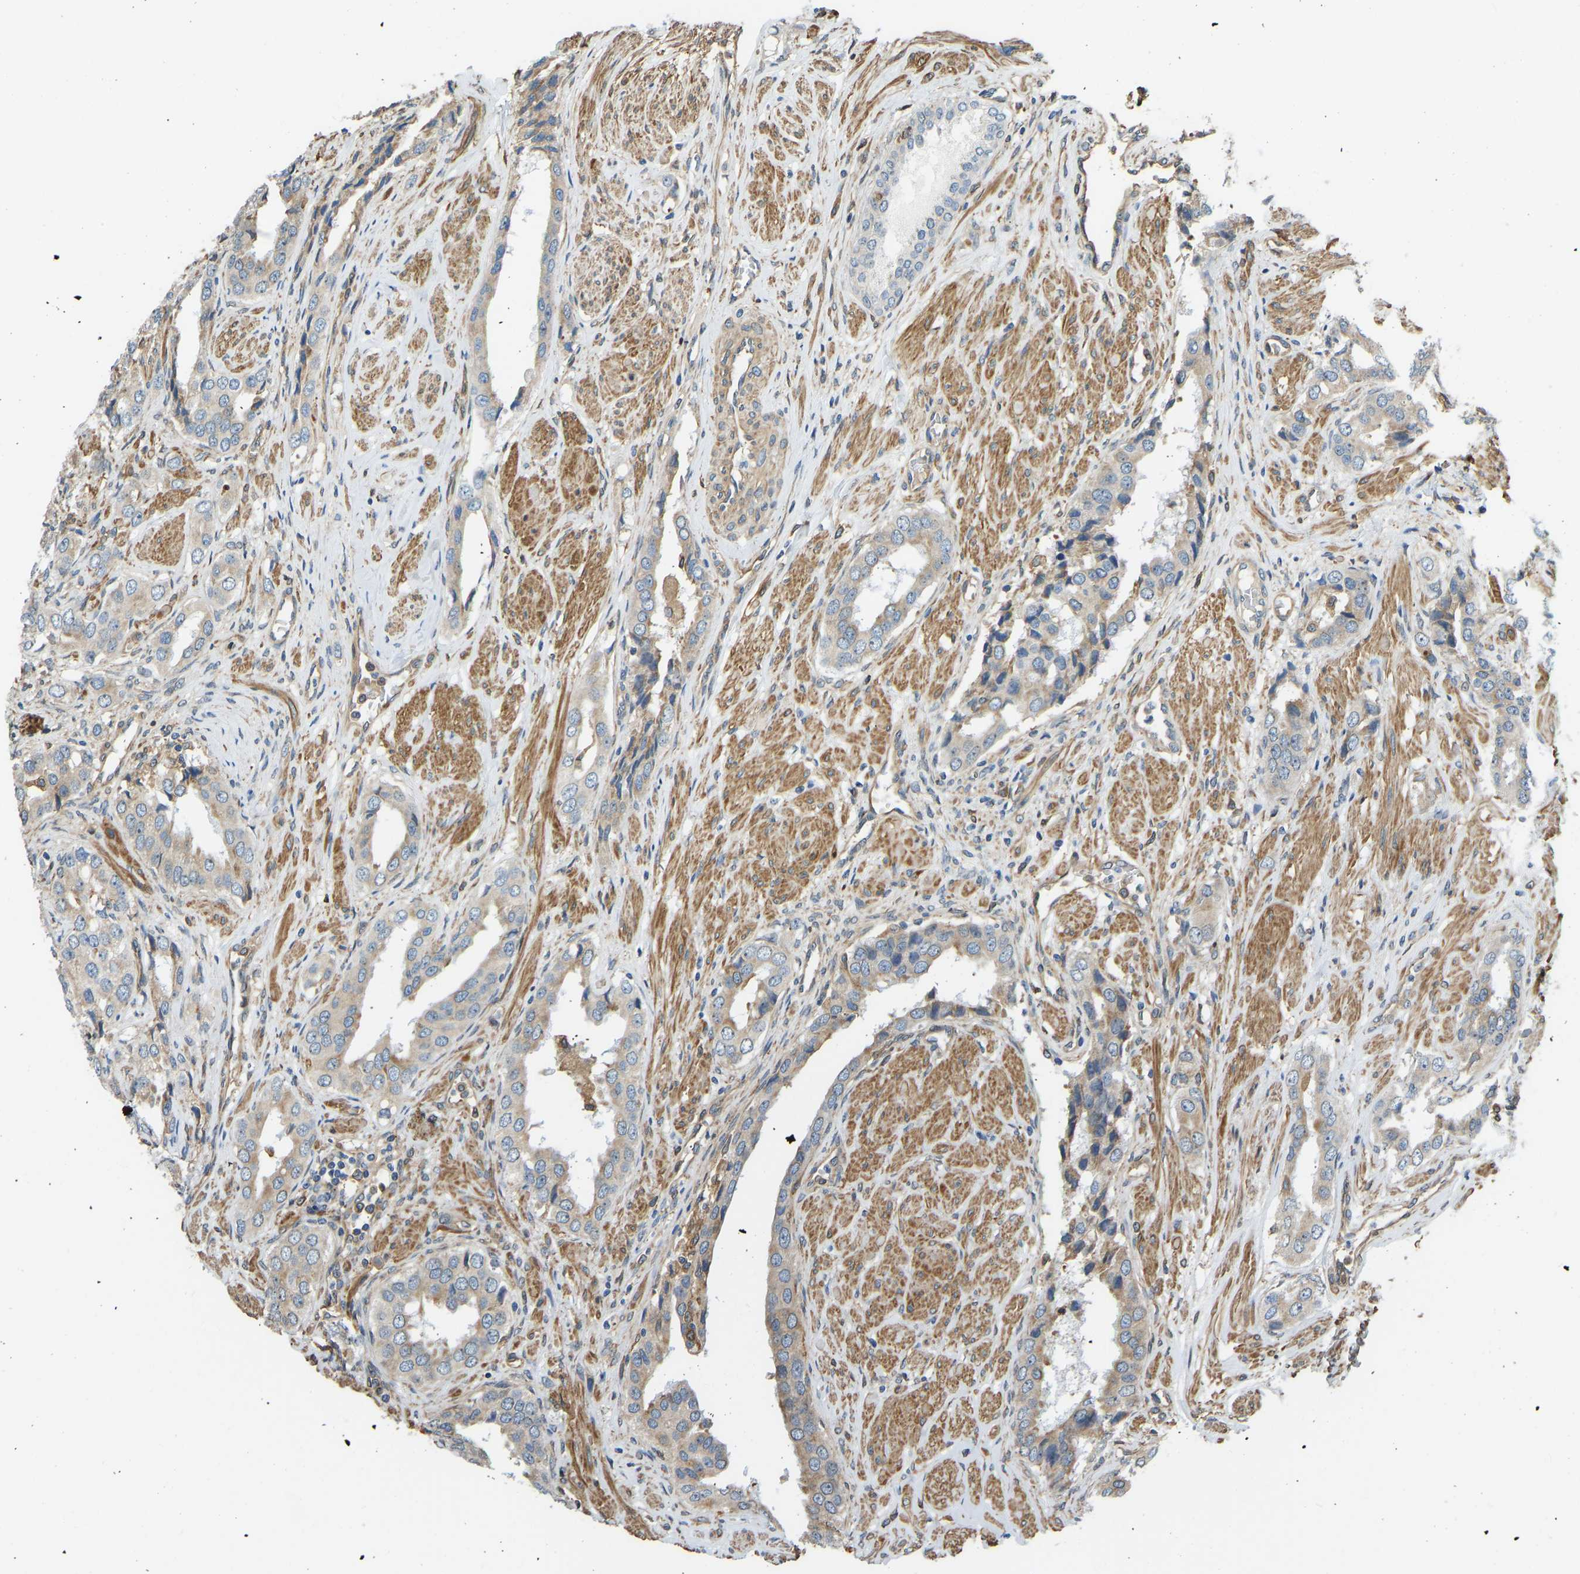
{"staining": {"intensity": "negative", "quantity": "none", "location": "none"}, "tissue": "prostate cancer", "cell_type": "Tumor cells", "image_type": "cancer", "snomed": [{"axis": "morphology", "description": "Adenocarcinoma, High grade"}, {"axis": "topography", "description": "Prostate"}], "caption": "A high-resolution photomicrograph shows IHC staining of prostate cancer, which demonstrates no significant positivity in tumor cells.", "gene": "OS9", "patient": {"sex": "male", "age": 52}}